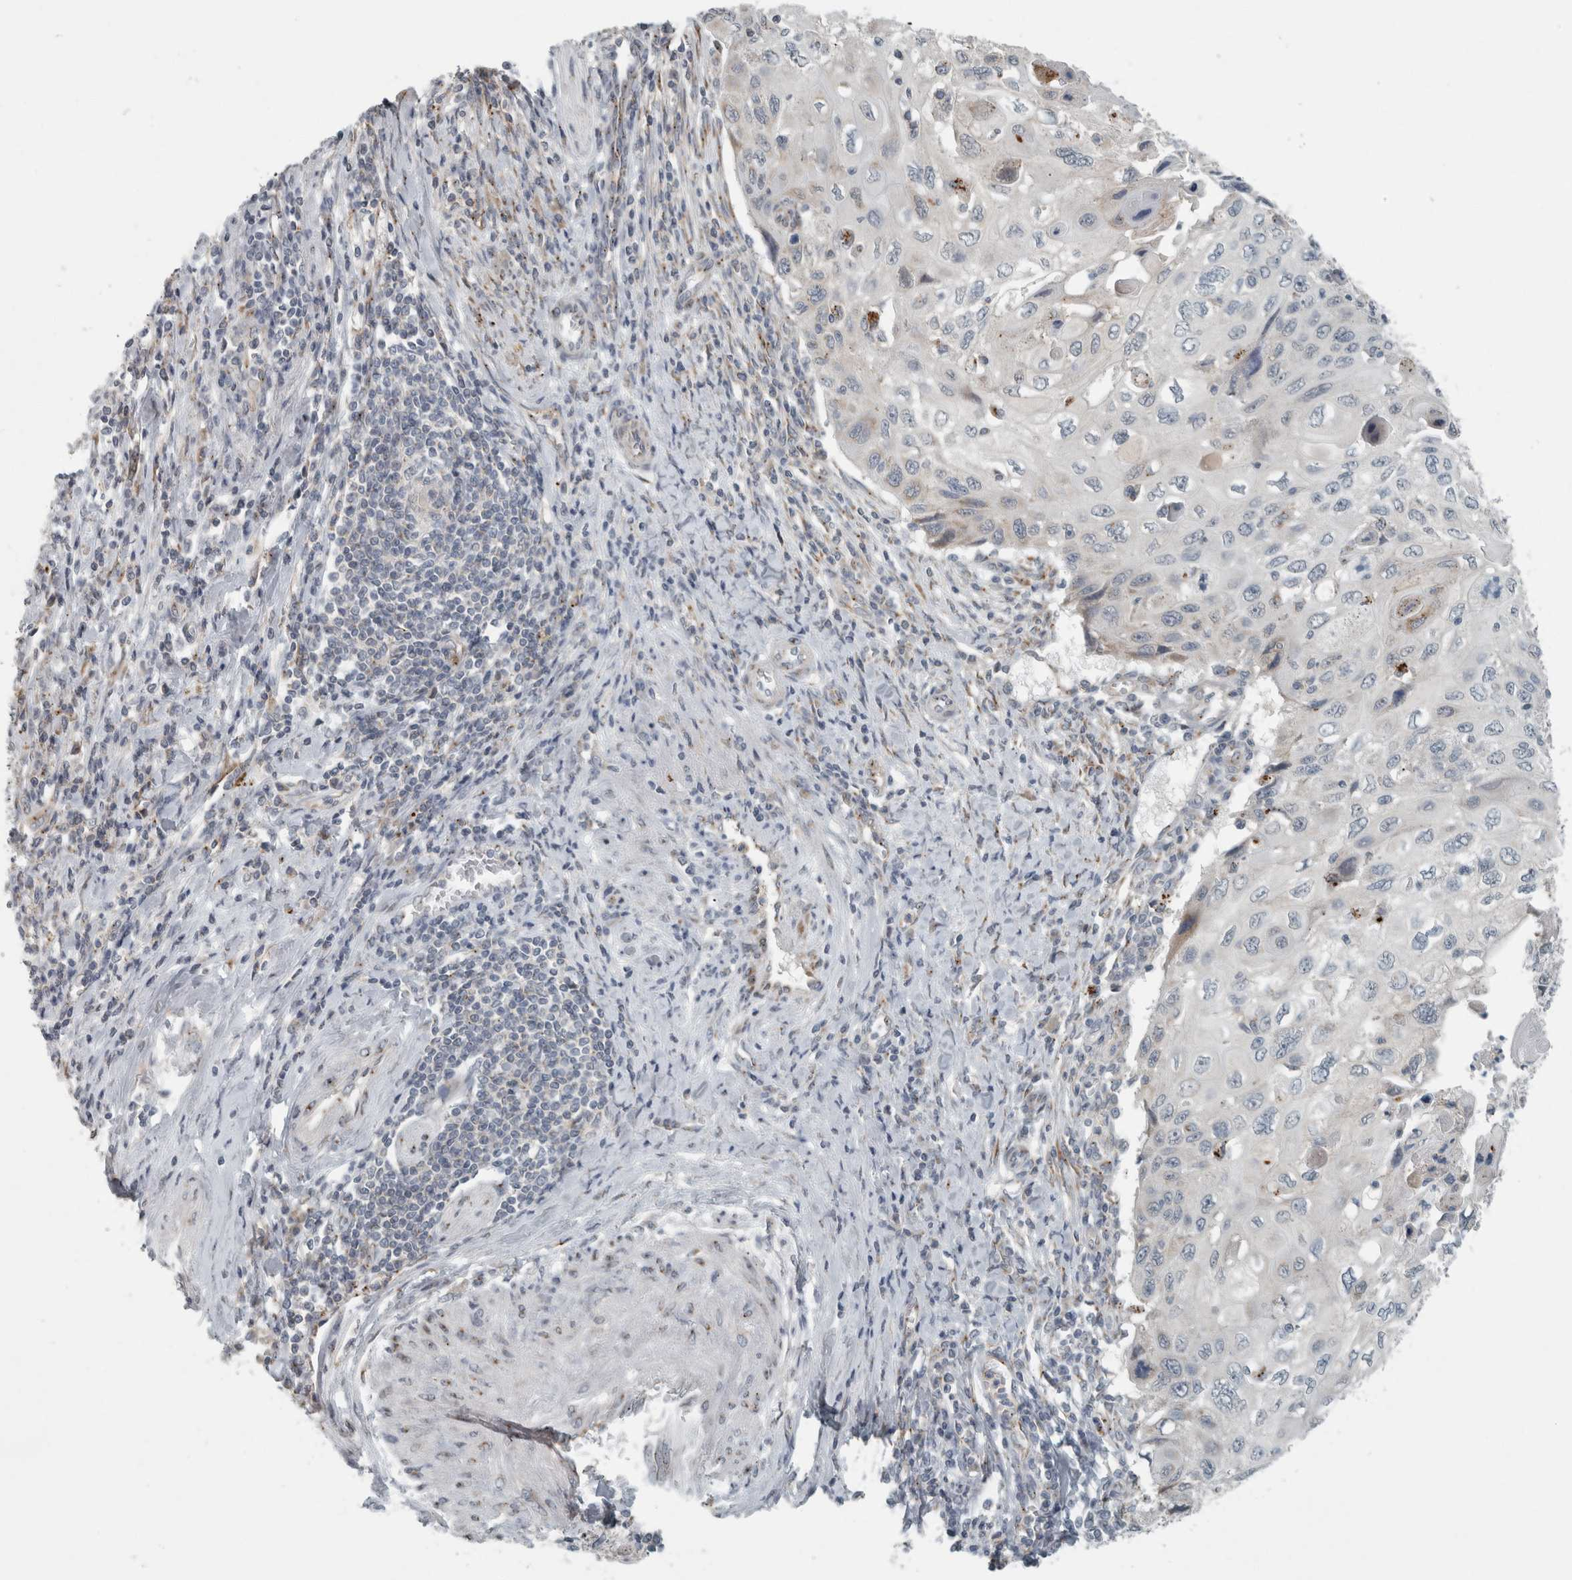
{"staining": {"intensity": "negative", "quantity": "none", "location": "none"}, "tissue": "cervical cancer", "cell_type": "Tumor cells", "image_type": "cancer", "snomed": [{"axis": "morphology", "description": "Squamous cell carcinoma, NOS"}, {"axis": "topography", "description": "Cervix"}], "caption": "This is an IHC image of cervical cancer (squamous cell carcinoma). There is no expression in tumor cells.", "gene": "KIF1C", "patient": {"sex": "female", "age": 70}}